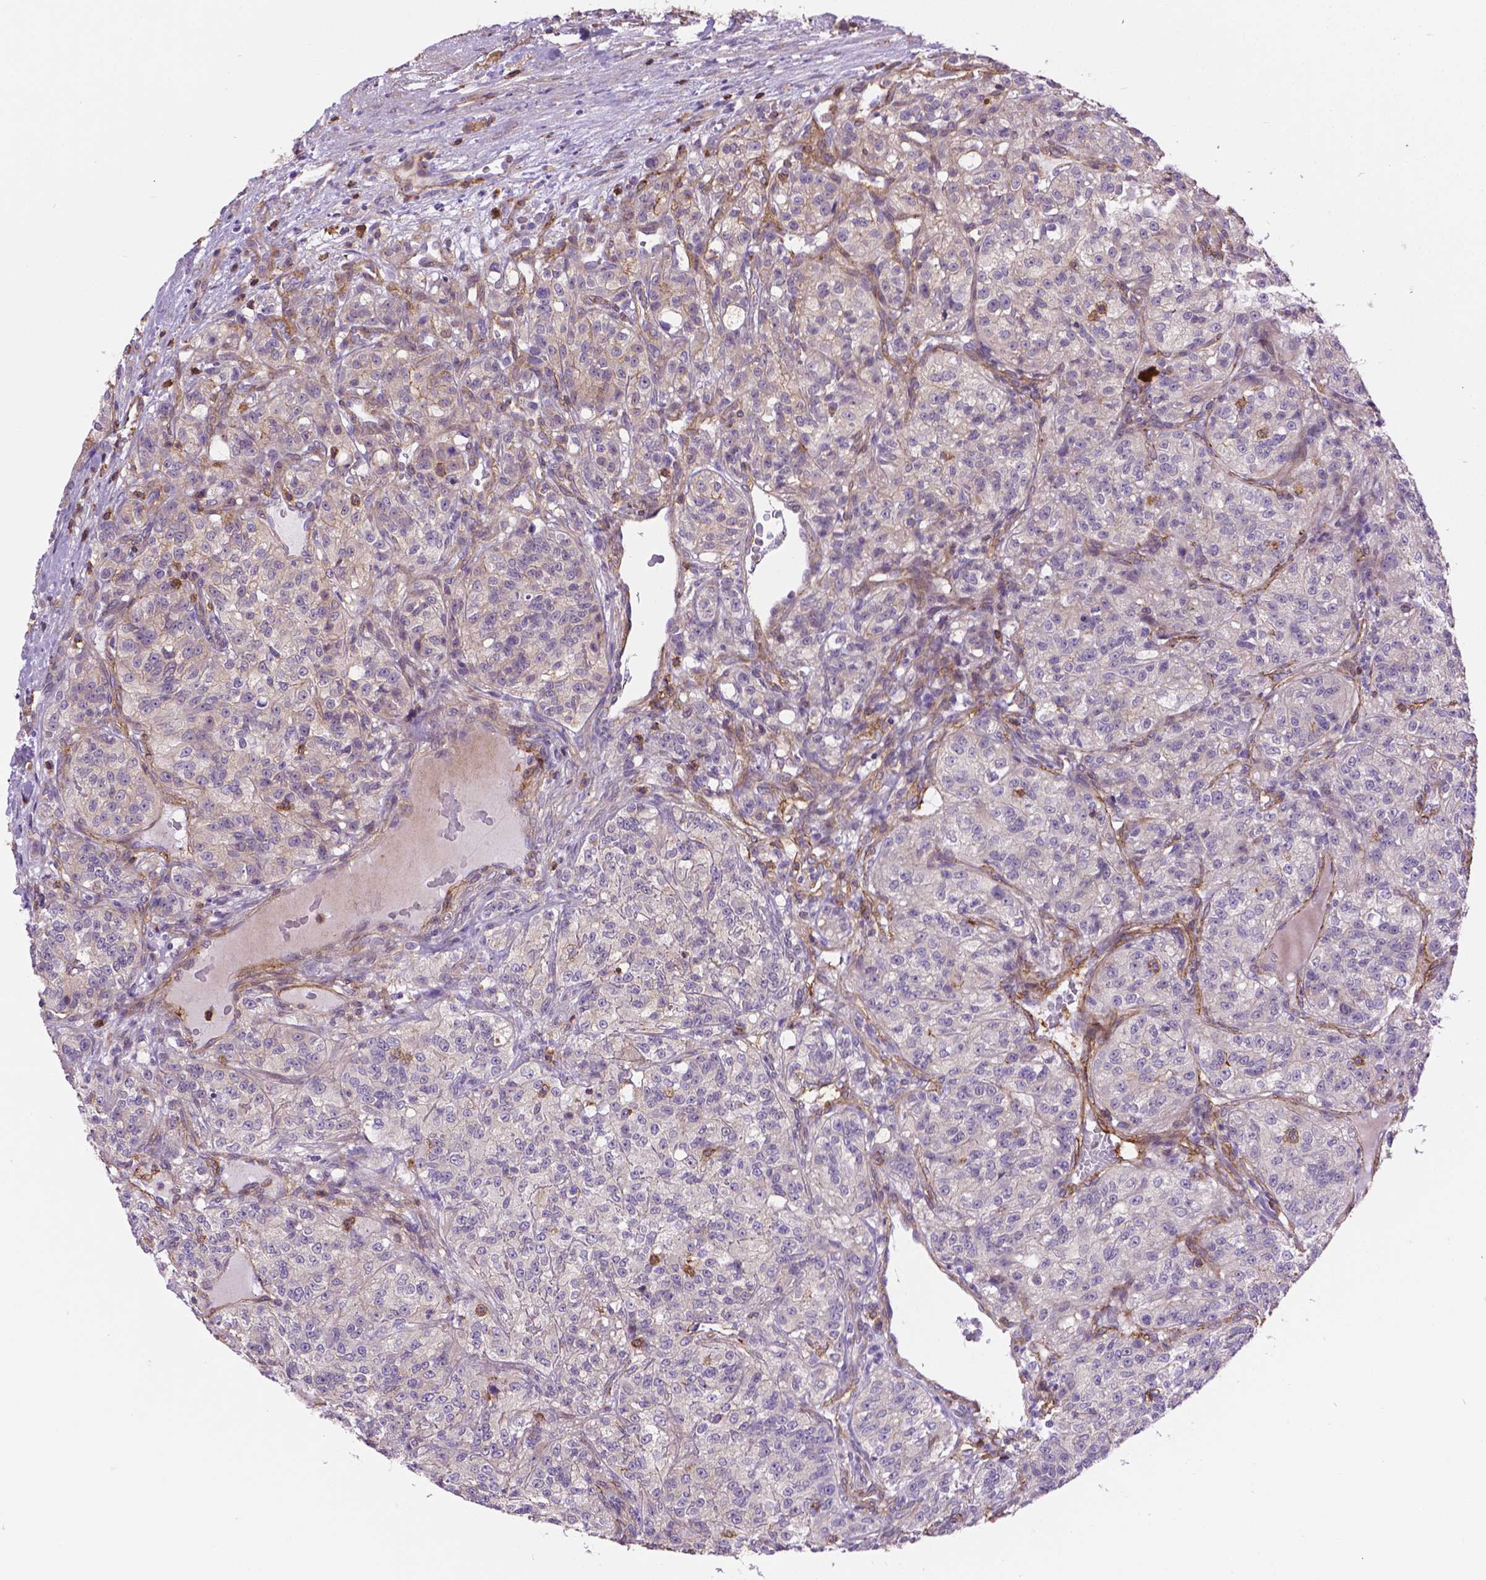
{"staining": {"intensity": "negative", "quantity": "none", "location": "none"}, "tissue": "renal cancer", "cell_type": "Tumor cells", "image_type": "cancer", "snomed": [{"axis": "morphology", "description": "Adenocarcinoma, NOS"}, {"axis": "topography", "description": "Kidney"}], "caption": "This is a photomicrograph of immunohistochemistry (IHC) staining of adenocarcinoma (renal), which shows no staining in tumor cells. The staining is performed using DAB (3,3'-diaminobenzidine) brown chromogen with nuclei counter-stained in using hematoxylin.", "gene": "ACAD10", "patient": {"sex": "female", "age": 63}}